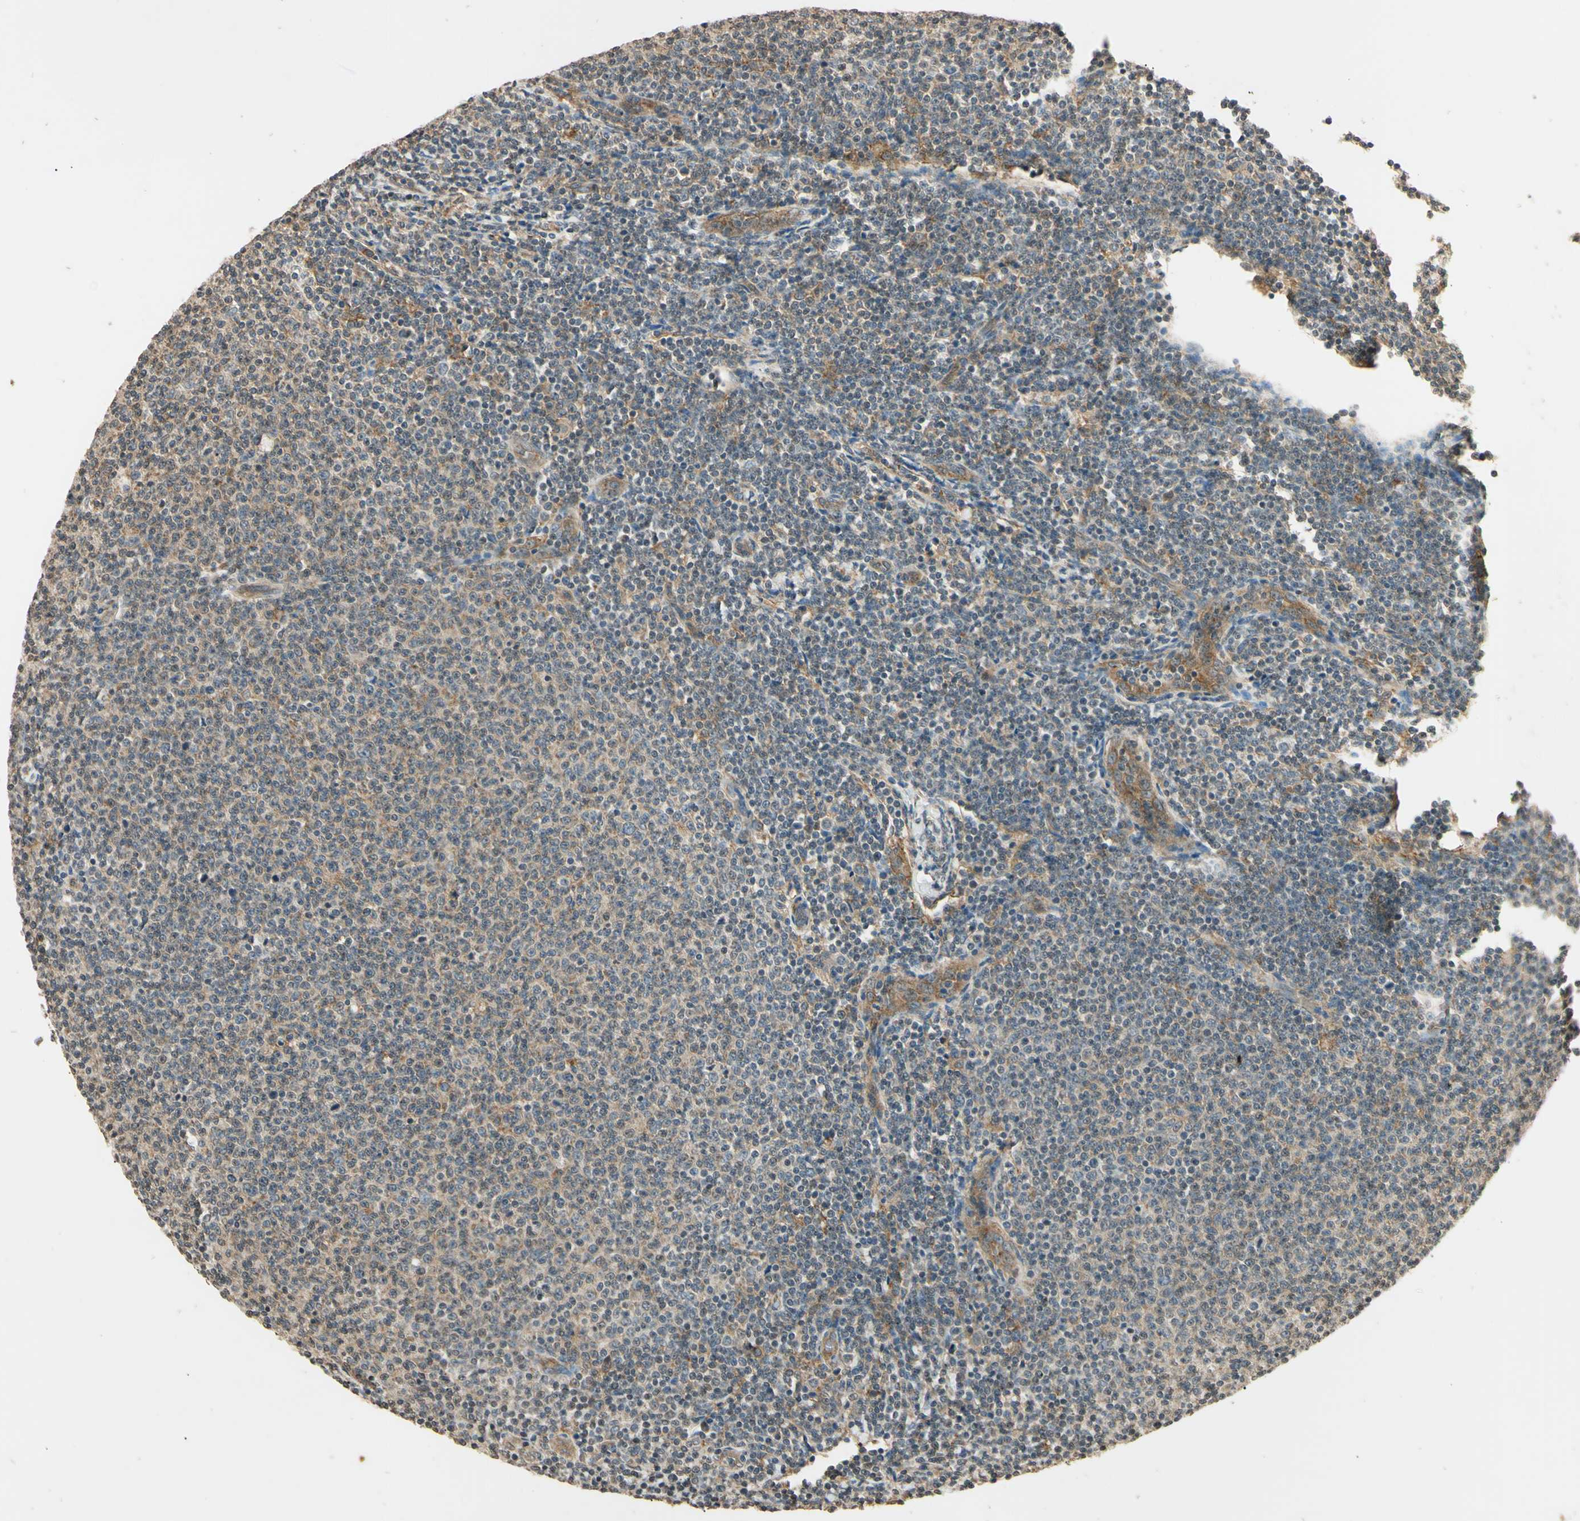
{"staining": {"intensity": "weak", "quantity": "25%-75%", "location": "cytoplasmic/membranous"}, "tissue": "lymphoma", "cell_type": "Tumor cells", "image_type": "cancer", "snomed": [{"axis": "morphology", "description": "Malignant lymphoma, non-Hodgkin's type, Low grade"}, {"axis": "topography", "description": "Lymph node"}], "caption": "Immunohistochemistry (IHC) (DAB (3,3'-diaminobenzidine)) staining of lymphoma shows weak cytoplasmic/membranous protein staining in about 25%-75% of tumor cells.", "gene": "EPN1", "patient": {"sex": "male", "age": 66}}